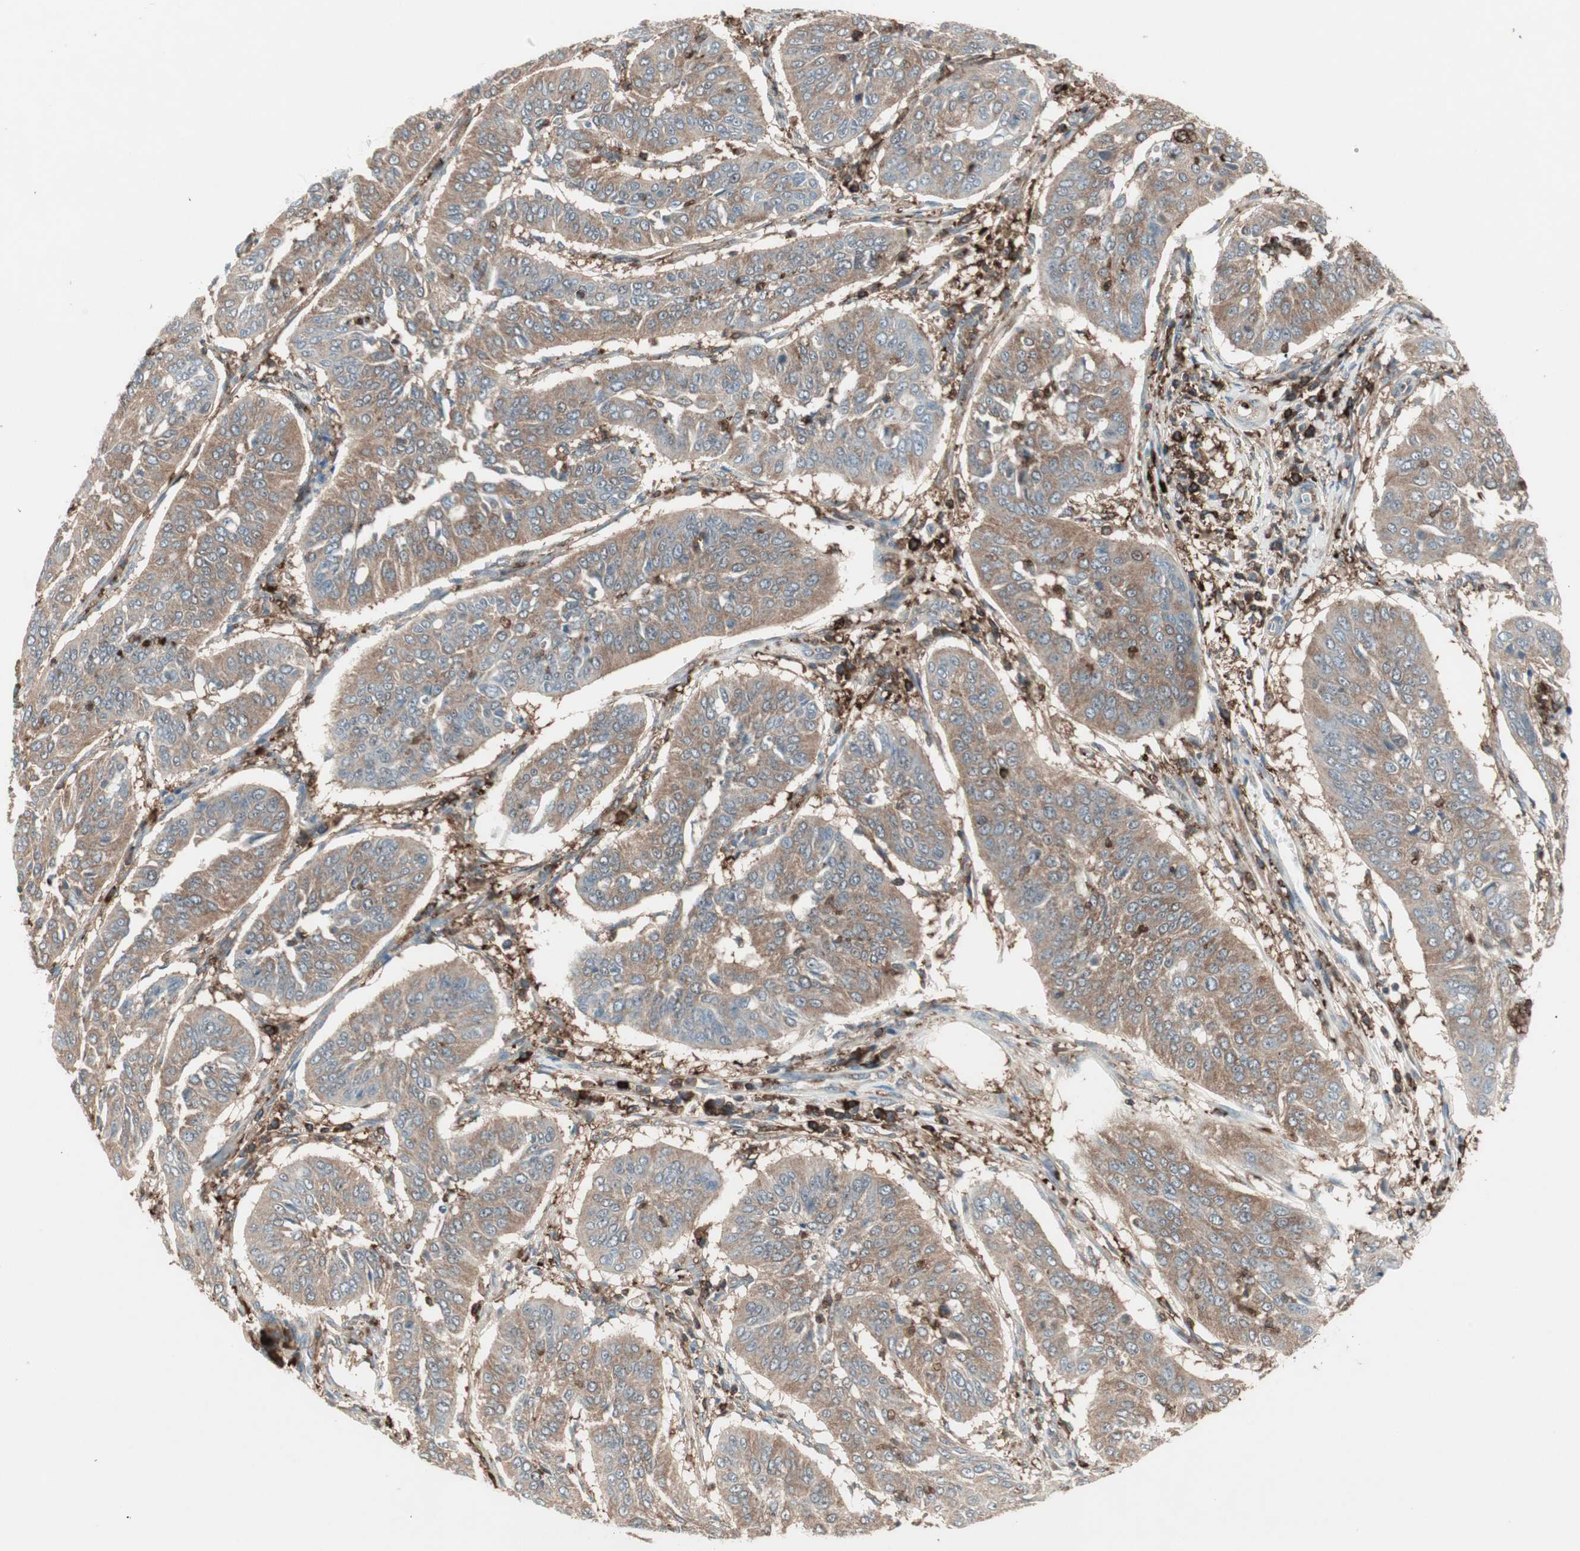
{"staining": {"intensity": "moderate", "quantity": ">75%", "location": "cytoplasmic/membranous"}, "tissue": "cervical cancer", "cell_type": "Tumor cells", "image_type": "cancer", "snomed": [{"axis": "morphology", "description": "Normal tissue, NOS"}, {"axis": "morphology", "description": "Squamous cell carcinoma, NOS"}, {"axis": "topography", "description": "Cervix"}], "caption": "This photomicrograph displays cervical cancer stained with immunohistochemistry to label a protein in brown. The cytoplasmic/membranous of tumor cells show moderate positivity for the protein. Nuclei are counter-stained blue.", "gene": "MMP3", "patient": {"sex": "female", "age": 39}}